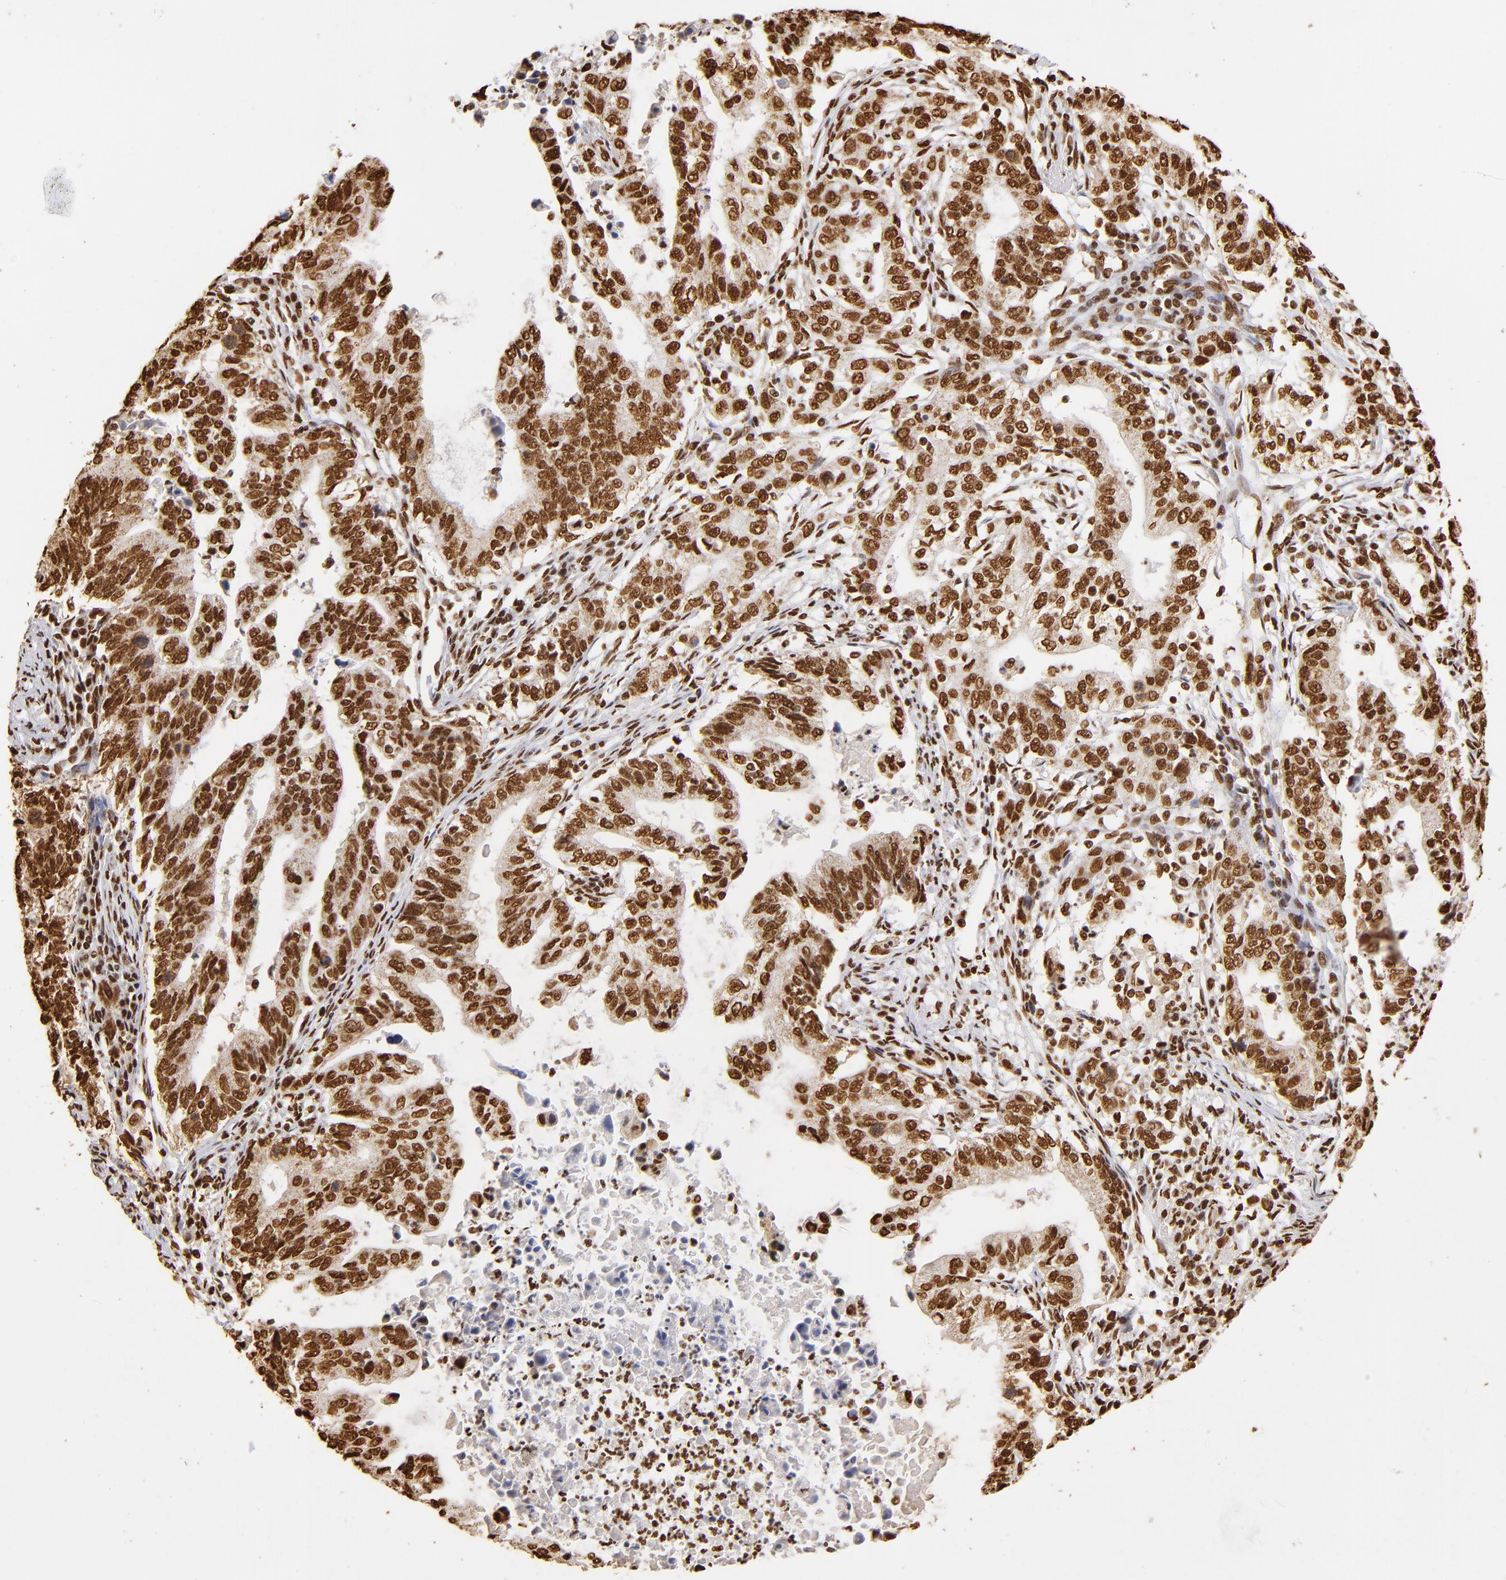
{"staining": {"intensity": "strong", "quantity": ">75%", "location": "nuclear"}, "tissue": "stomach cancer", "cell_type": "Tumor cells", "image_type": "cancer", "snomed": [{"axis": "morphology", "description": "Adenocarcinoma, NOS"}, {"axis": "topography", "description": "Stomach, upper"}], "caption": "Stomach cancer stained with immunohistochemistry demonstrates strong nuclear staining in approximately >75% of tumor cells.", "gene": "ILF3", "patient": {"sex": "female", "age": 50}}